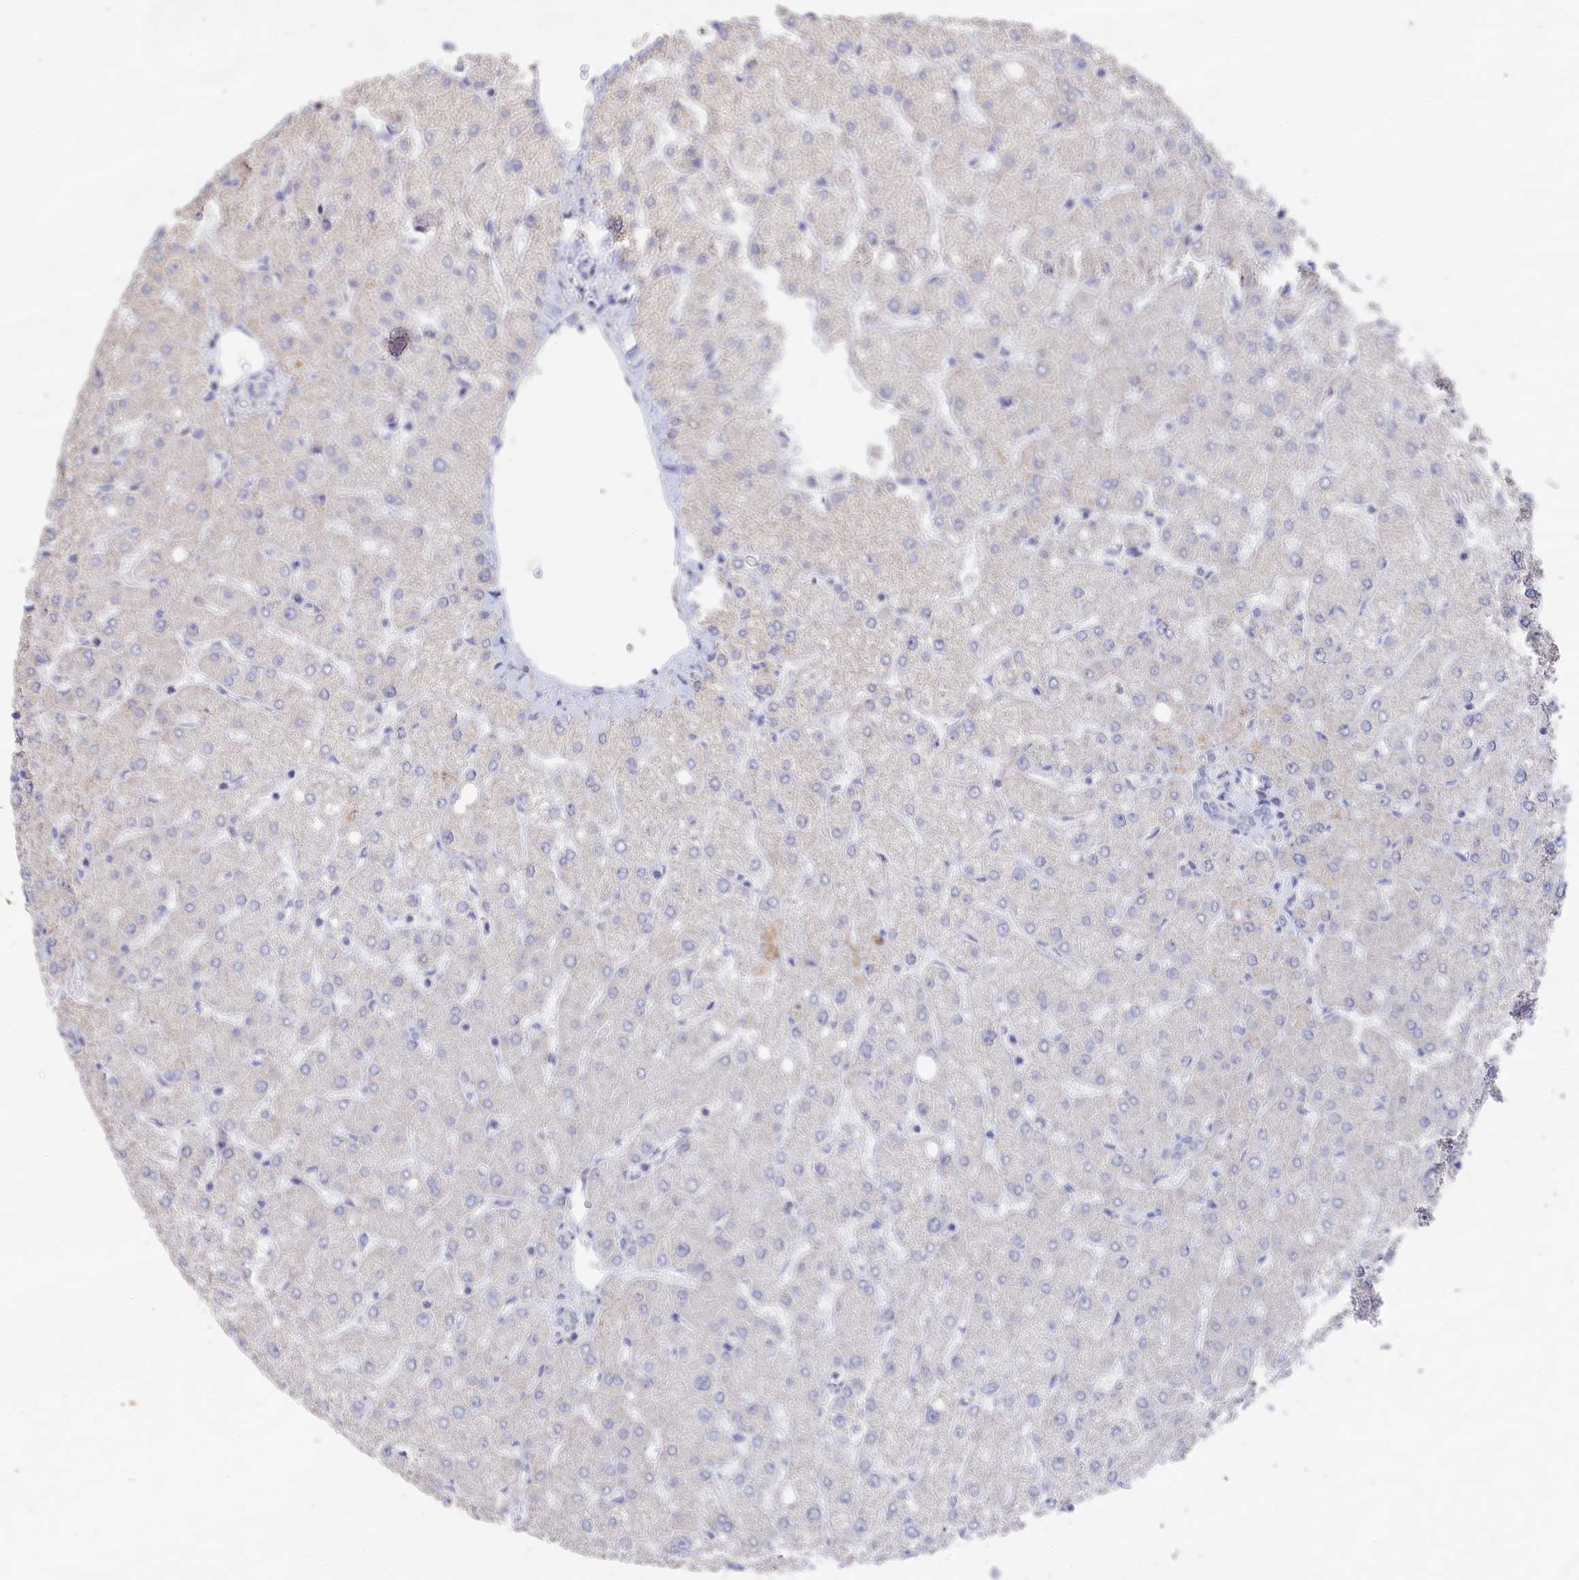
{"staining": {"intensity": "negative", "quantity": "none", "location": "none"}, "tissue": "liver", "cell_type": "Cholangiocytes", "image_type": "normal", "snomed": [{"axis": "morphology", "description": "Normal tissue, NOS"}, {"axis": "topography", "description": "Liver"}], "caption": "Cholangiocytes are negative for protein expression in unremarkable human liver. (DAB (3,3'-diaminobenzidine) IHC visualized using brightfield microscopy, high magnification).", "gene": "SEMG2", "patient": {"sex": "female", "age": 54}}